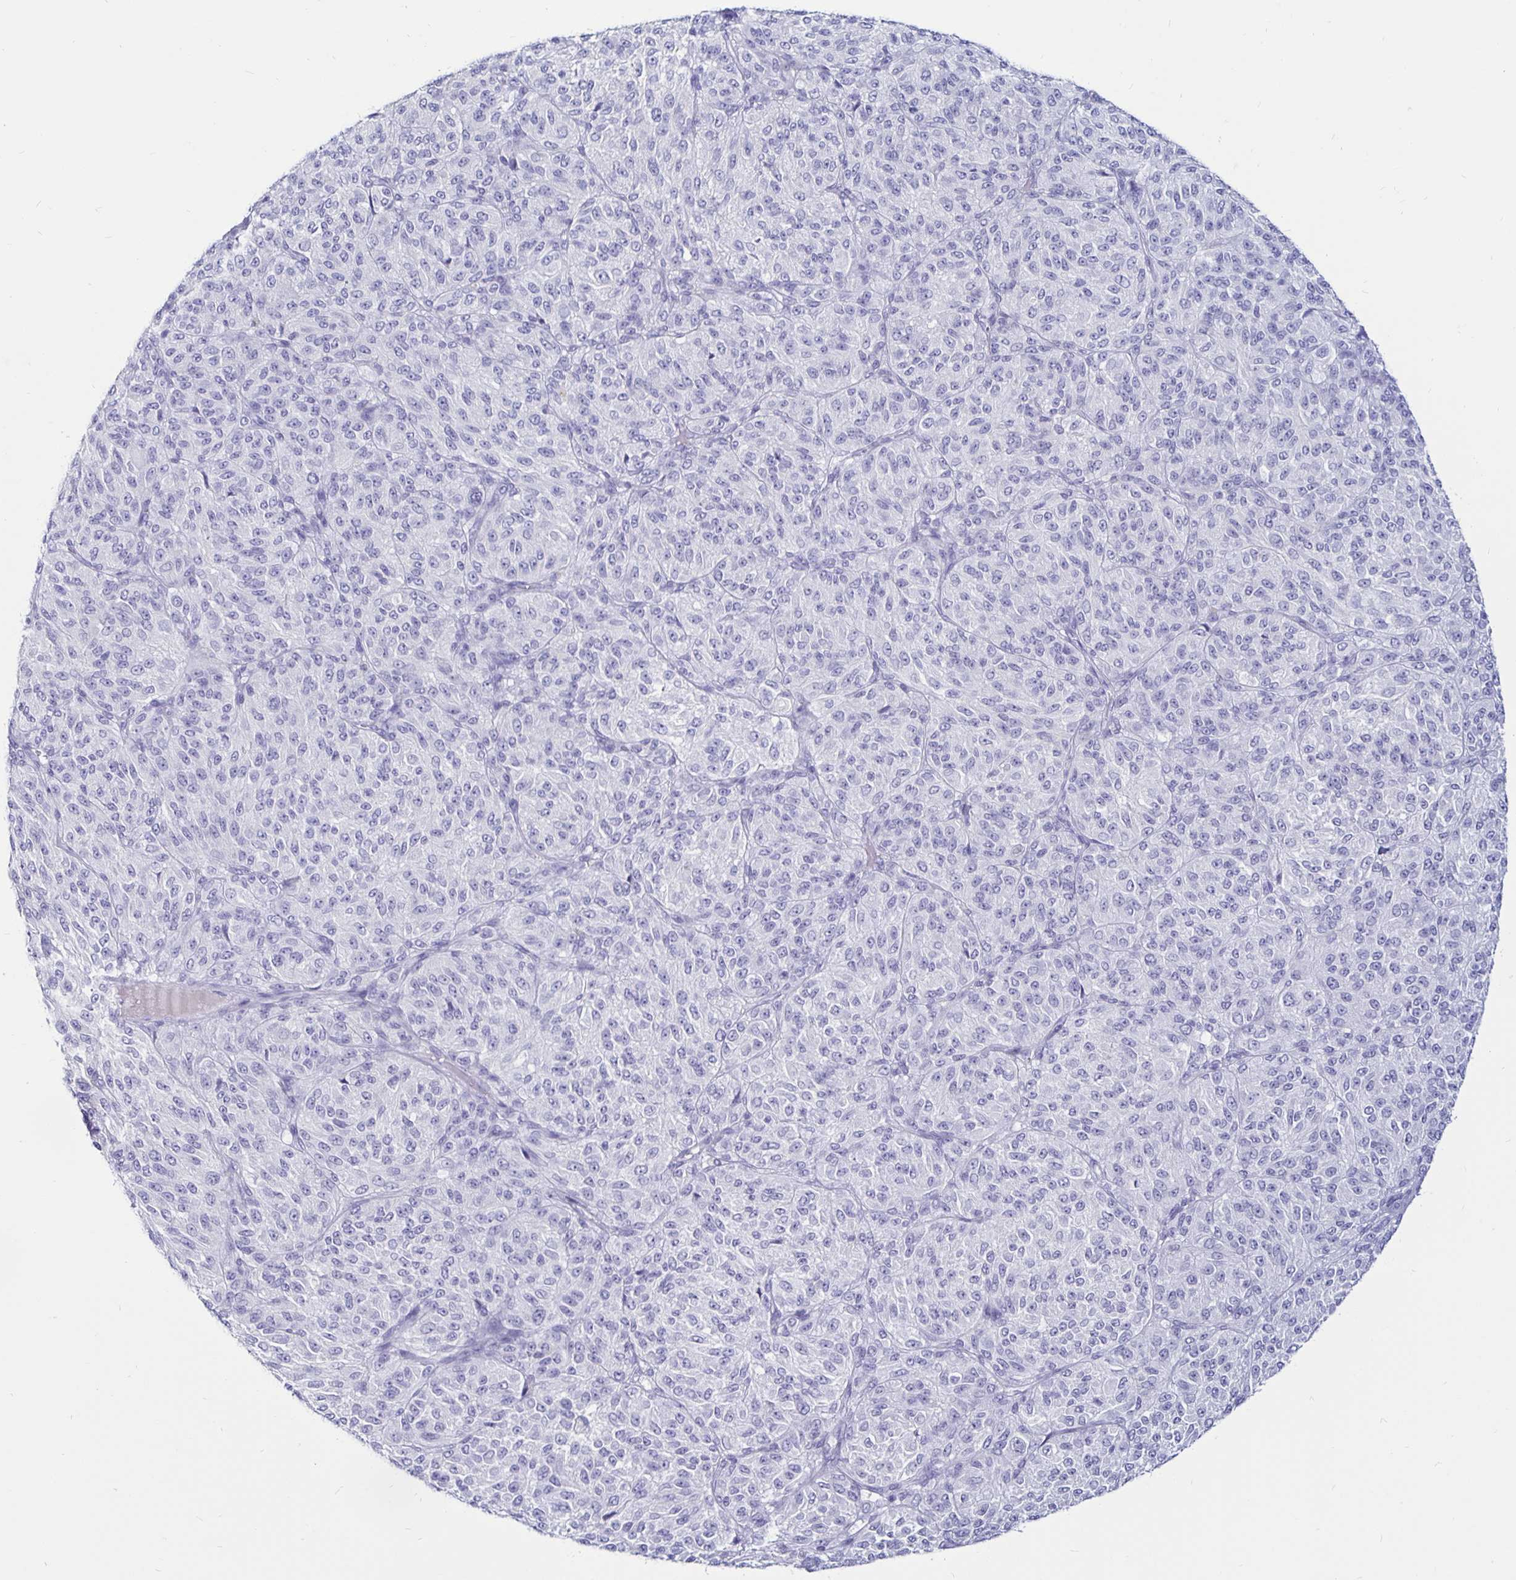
{"staining": {"intensity": "negative", "quantity": "none", "location": "none"}, "tissue": "melanoma", "cell_type": "Tumor cells", "image_type": "cancer", "snomed": [{"axis": "morphology", "description": "Malignant melanoma, Metastatic site"}, {"axis": "topography", "description": "Brain"}], "caption": "Immunohistochemical staining of malignant melanoma (metastatic site) displays no significant expression in tumor cells.", "gene": "TIMP1", "patient": {"sex": "female", "age": 56}}